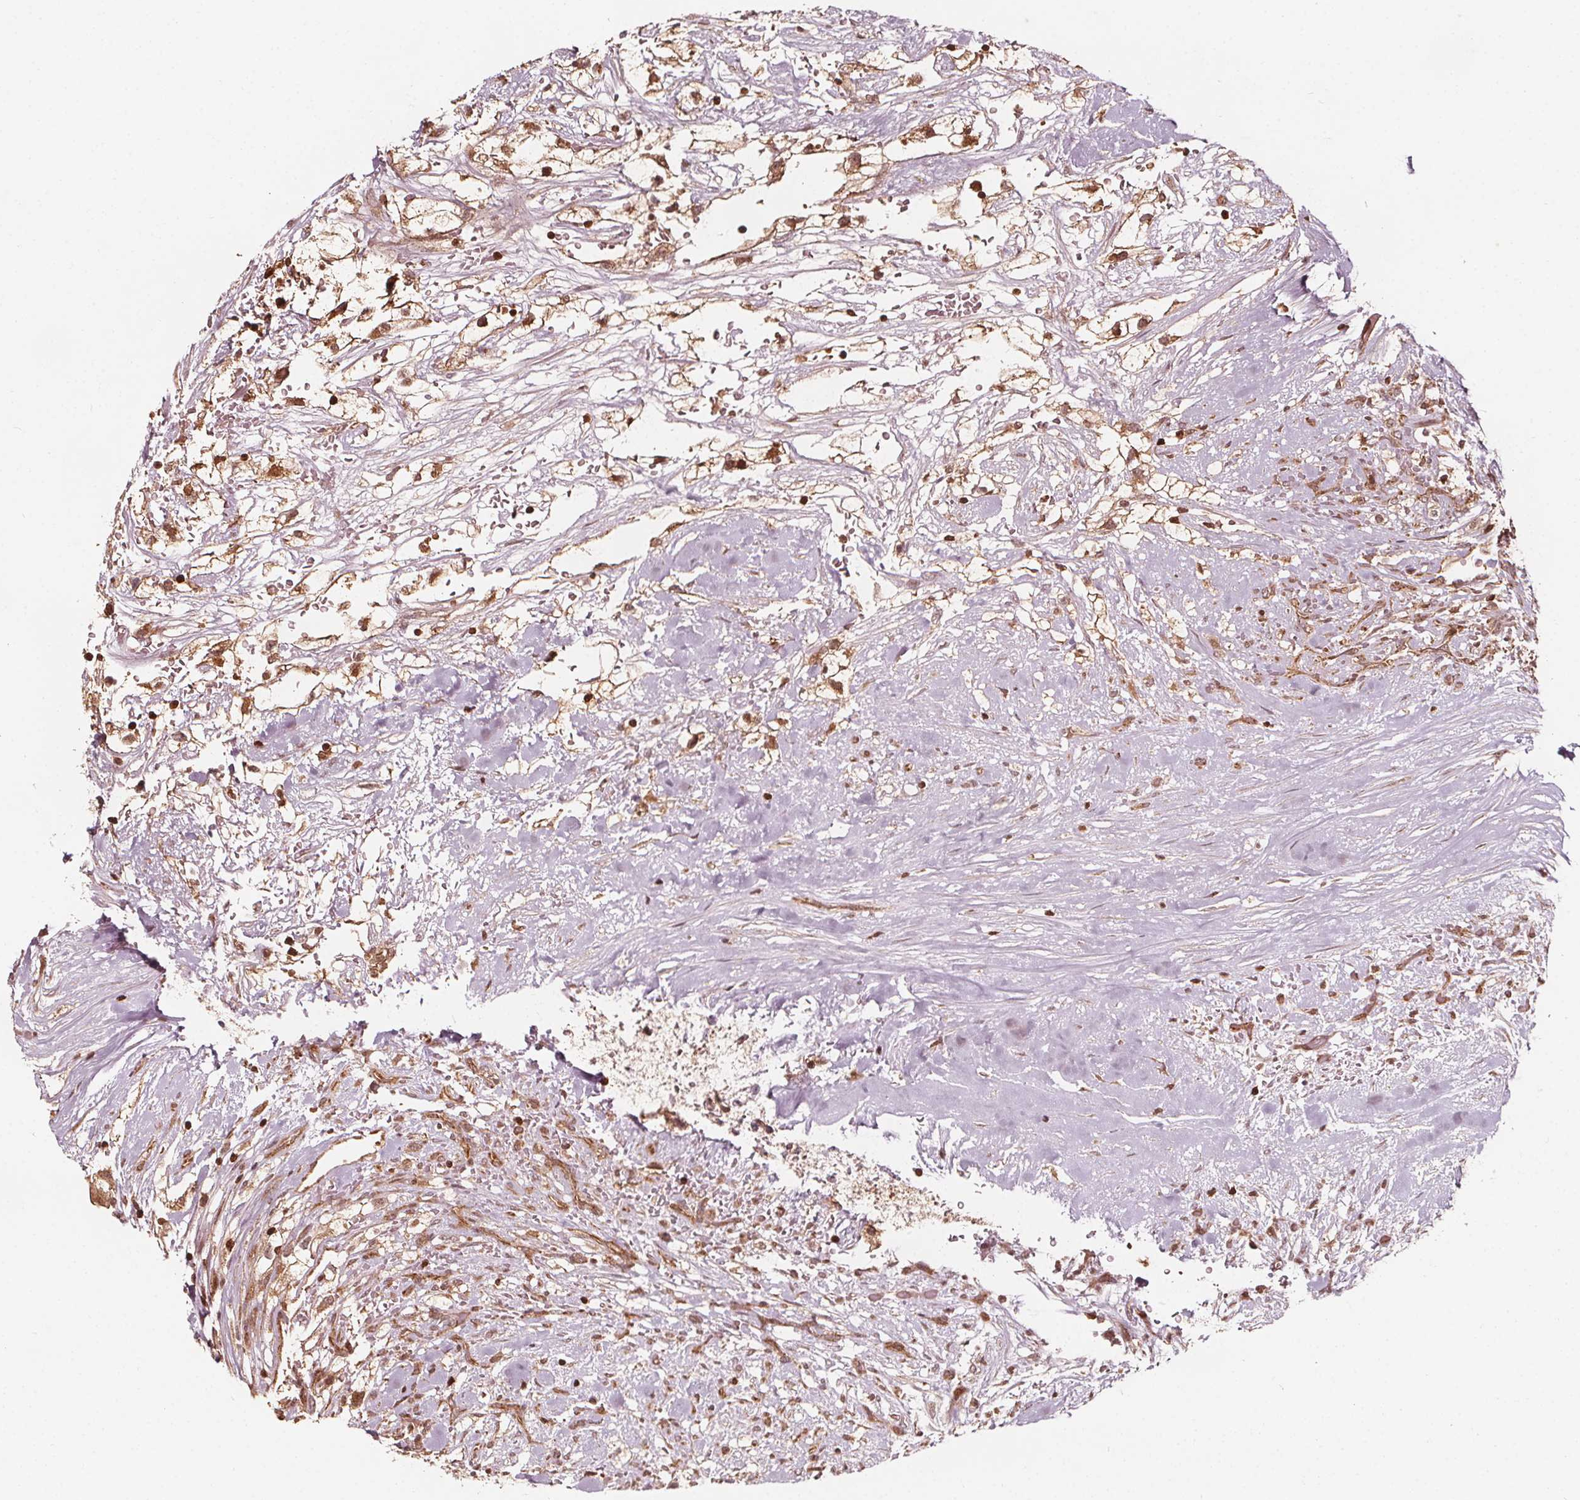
{"staining": {"intensity": "moderate", "quantity": ">75%", "location": "cytoplasmic/membranous,nuclear"}, "tissue": "renal cancer", "cell_type": "Tumor cells", "image_type": "cancer", "snomed": [{"axis": "morphology", "description": "Adenocarcinoma, NOS"}, {"axis": "topography", "description": "Kidney"}], "caption": "Adenocarcinoma (renal) stained for a protein (brown) demonstrates moderate cytoplasmic/membranous and nuclear positive expression in about >75% of tumor cells.", "gene": "AIP", "patient": {"sex": "male", "age": 59}}